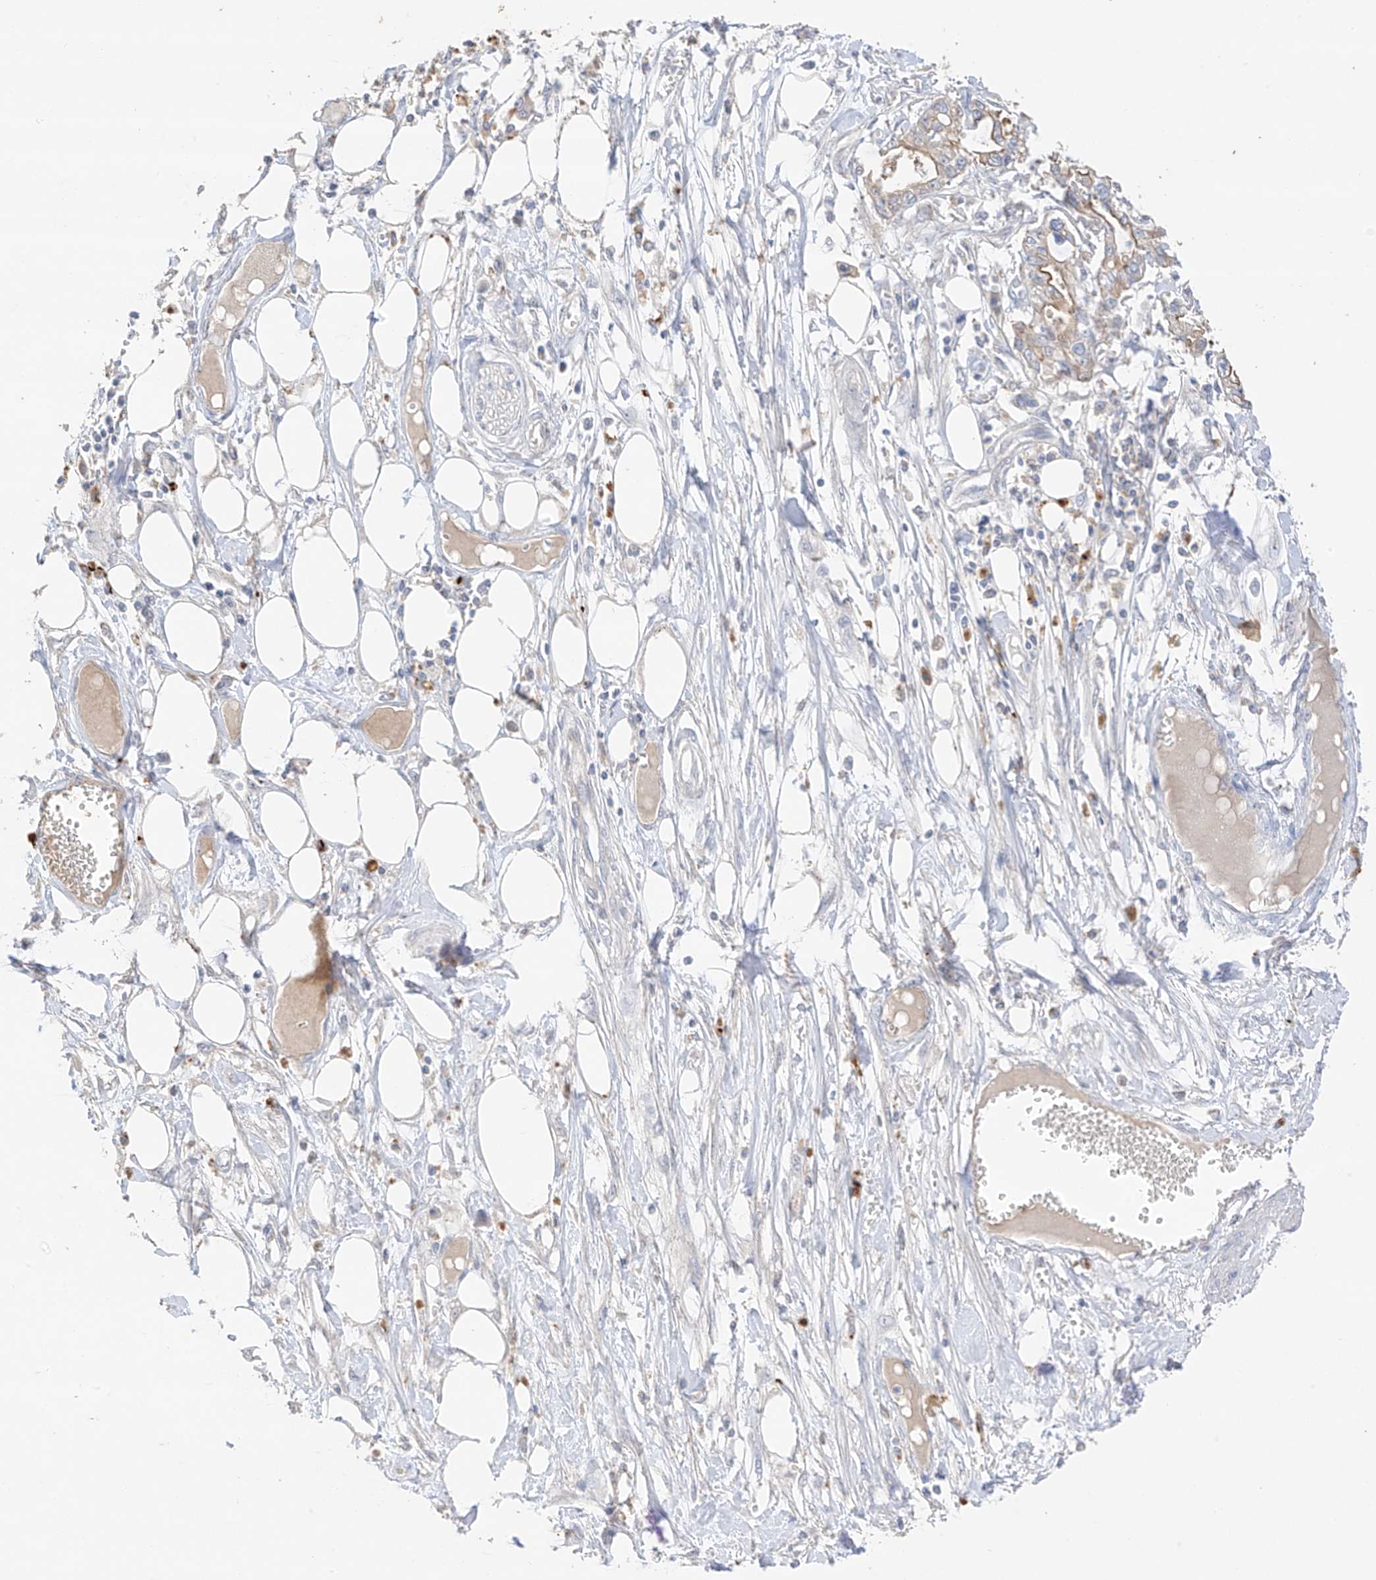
{"staining": {"intensity": "weak", "quantity": "25%-75%", "location": "cytoplasmic/membranous"}, "tissue": "pancreatic cancer", "cell_type": "Tumor cells", "image_type": "cancer", "snomed": [{"axis": "morphology", "description": "Adenocarcinoma, NOS"}, {"axis": "topography", "description": "Pancreas"}], "caption": "Protein staining reveals weak cytoplasmic/membranous positivity in about 25%-75% of tumor cells in pancreatic cancer (adenocarcinoma). The staining was performed using DAB to visualize the protein expression in brown, while the nuclei were stained in blue with hematoxylin (Magnification: 20x).", "gene": "CAPN13", "patient": {"sex": "male", "age": 68}}